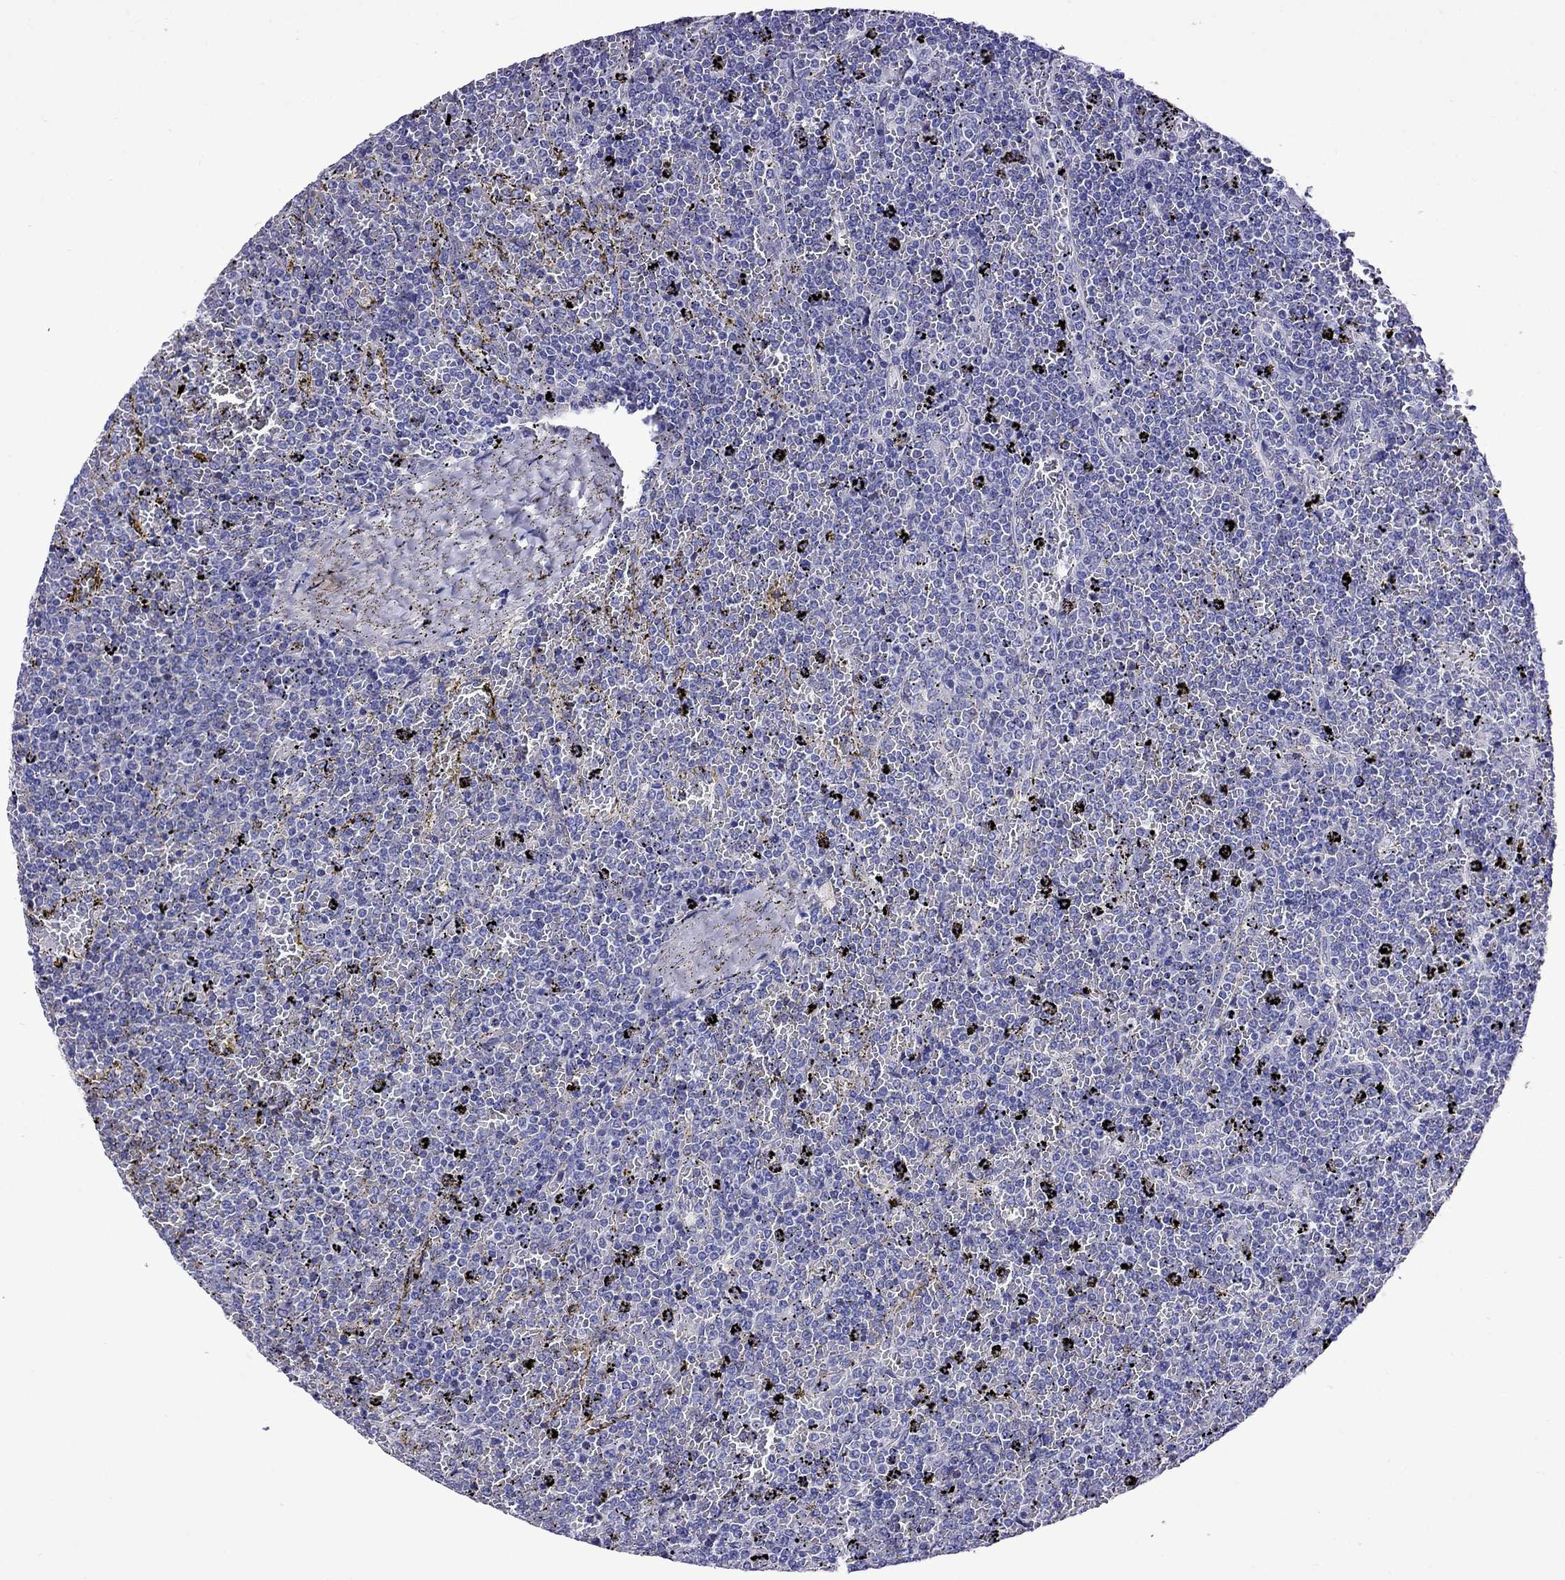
{"staining": {"intensity": "negative", "quantity": "none", "location": "none"}, "tissue": "lymphoma", "cell_type": "Tumor cells", "image_type": "cancer", "snomed": [{"axis": "morphology", "description": "Malignant lymphoma, non-Hodgkin's type, Low grade"}, {"axis": "topography", "description": "Spleen"}], "caption": "The immunohistochemistry micrograph has no significant positivity in tumor cells of malignant lymphoma, non-Hodgkin's type (low-grade) tissue.", "gene": "SCG2", "patient": {"sex": "female", "age": 77}}